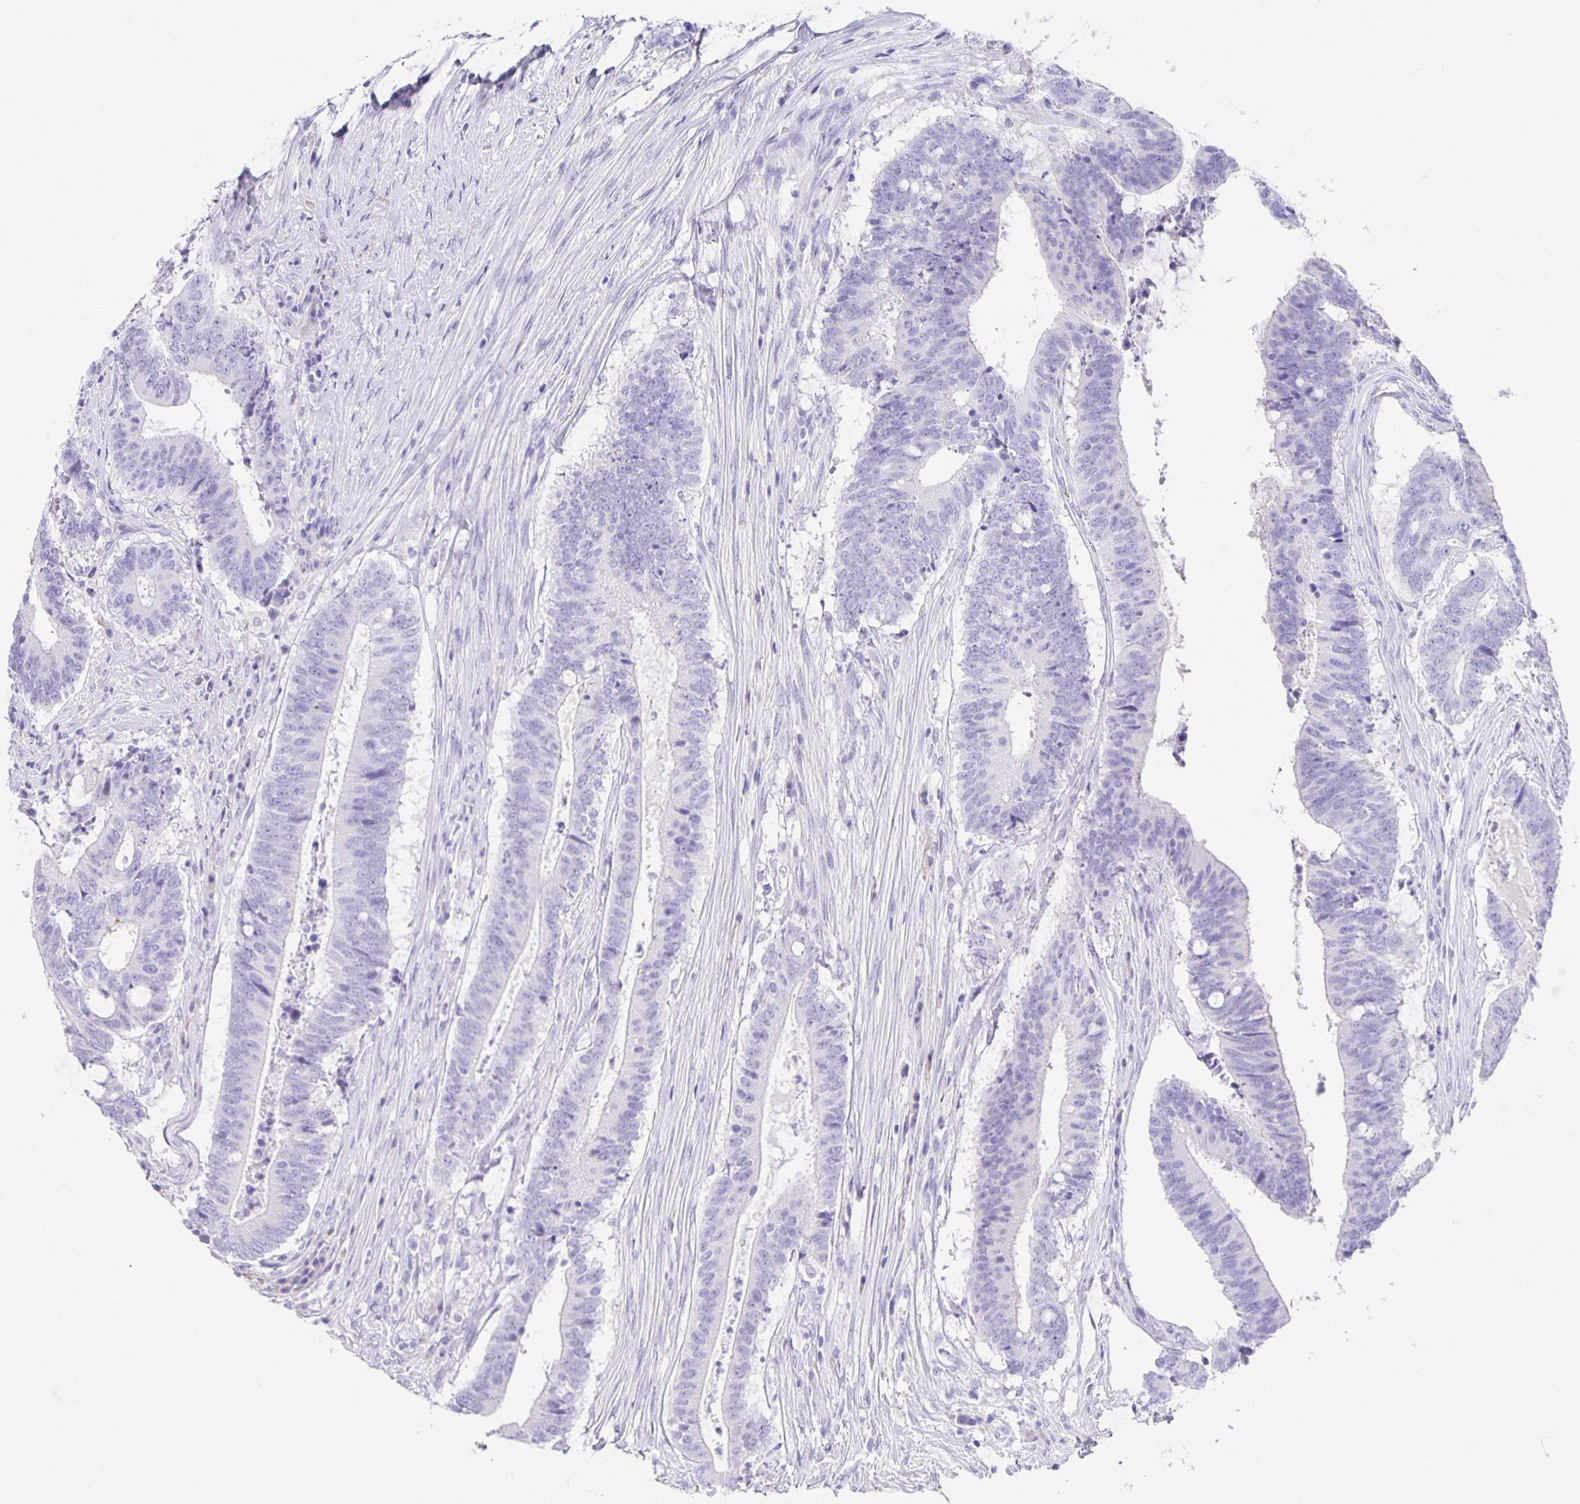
{"staining": {"intensity": "negative", "quantity": "none", "location": "none"}, "tissue": "colorectal cancer", "cell_type": "Tumor cells", "image_type": "cancer", "snomed": [{"axis": "morphology", "description": "Adenocarcinoma, NOS"}, {"axis": "topography", "description": "Colon"}], "caption": "The immunohistochemistry image has no significant staining in tumor cells of colorectal cancer tissue.", "gene": "GUCA2A", "patient": {"sex": "female", "age": 43}}